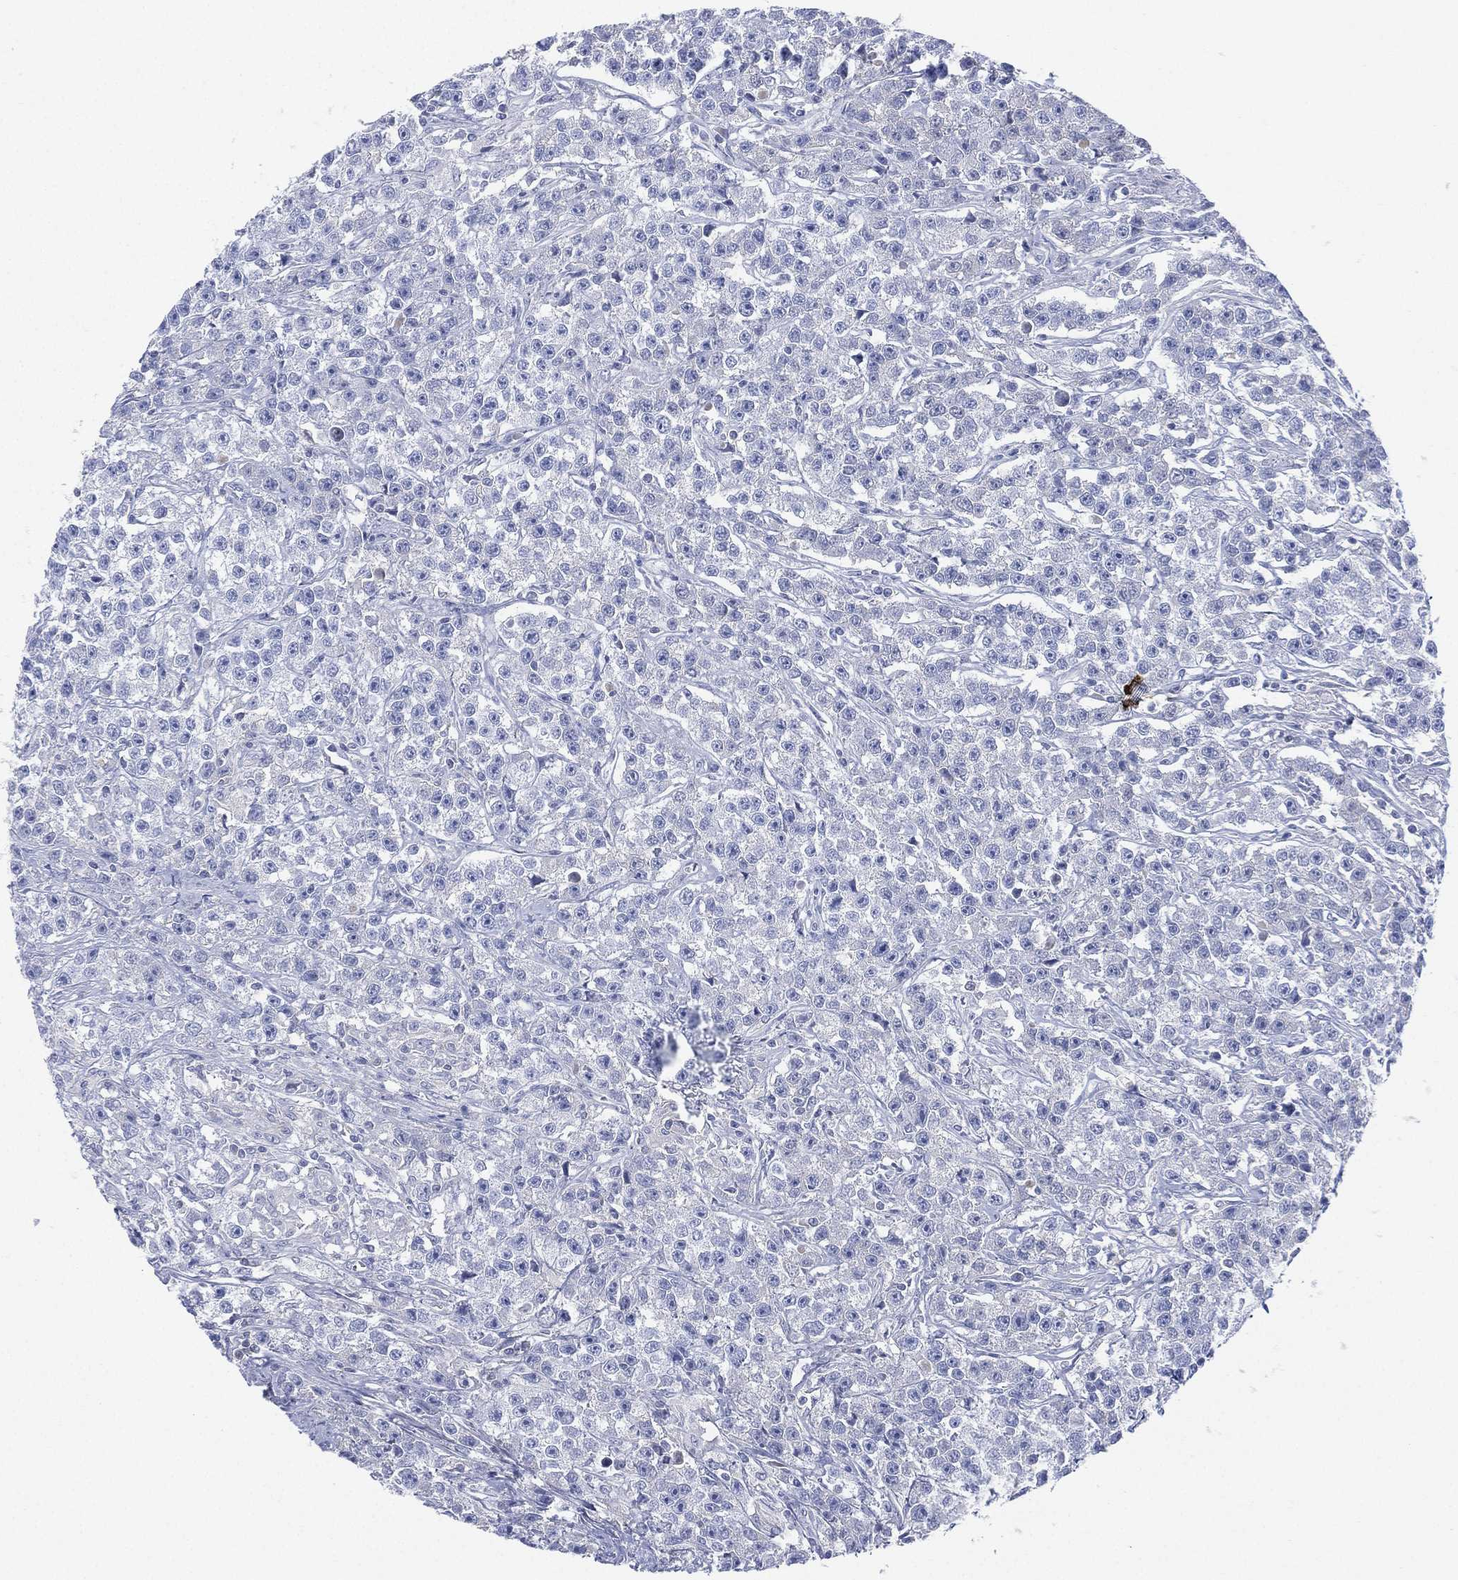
{"staining": {"intensity": "negative", "quantity": "none", "location": "none"}, "tissue": "testis cancer", "cell_type": "Tumor cells", "image_type": "cancer", "snomed": [{"axis": "morphology", "description": "Seminoma, NOS"}, {"axis": "topography", "description": "Testis"}], "caption": "Immunohistochemistry (IHC) histopathology image of neoplastic tissue: human testis cancer stained with DAB shows no significant protein staining in tumor cells.", "gene": "SEPTIN1", "patient": {"sex": "male", "age": 59}}